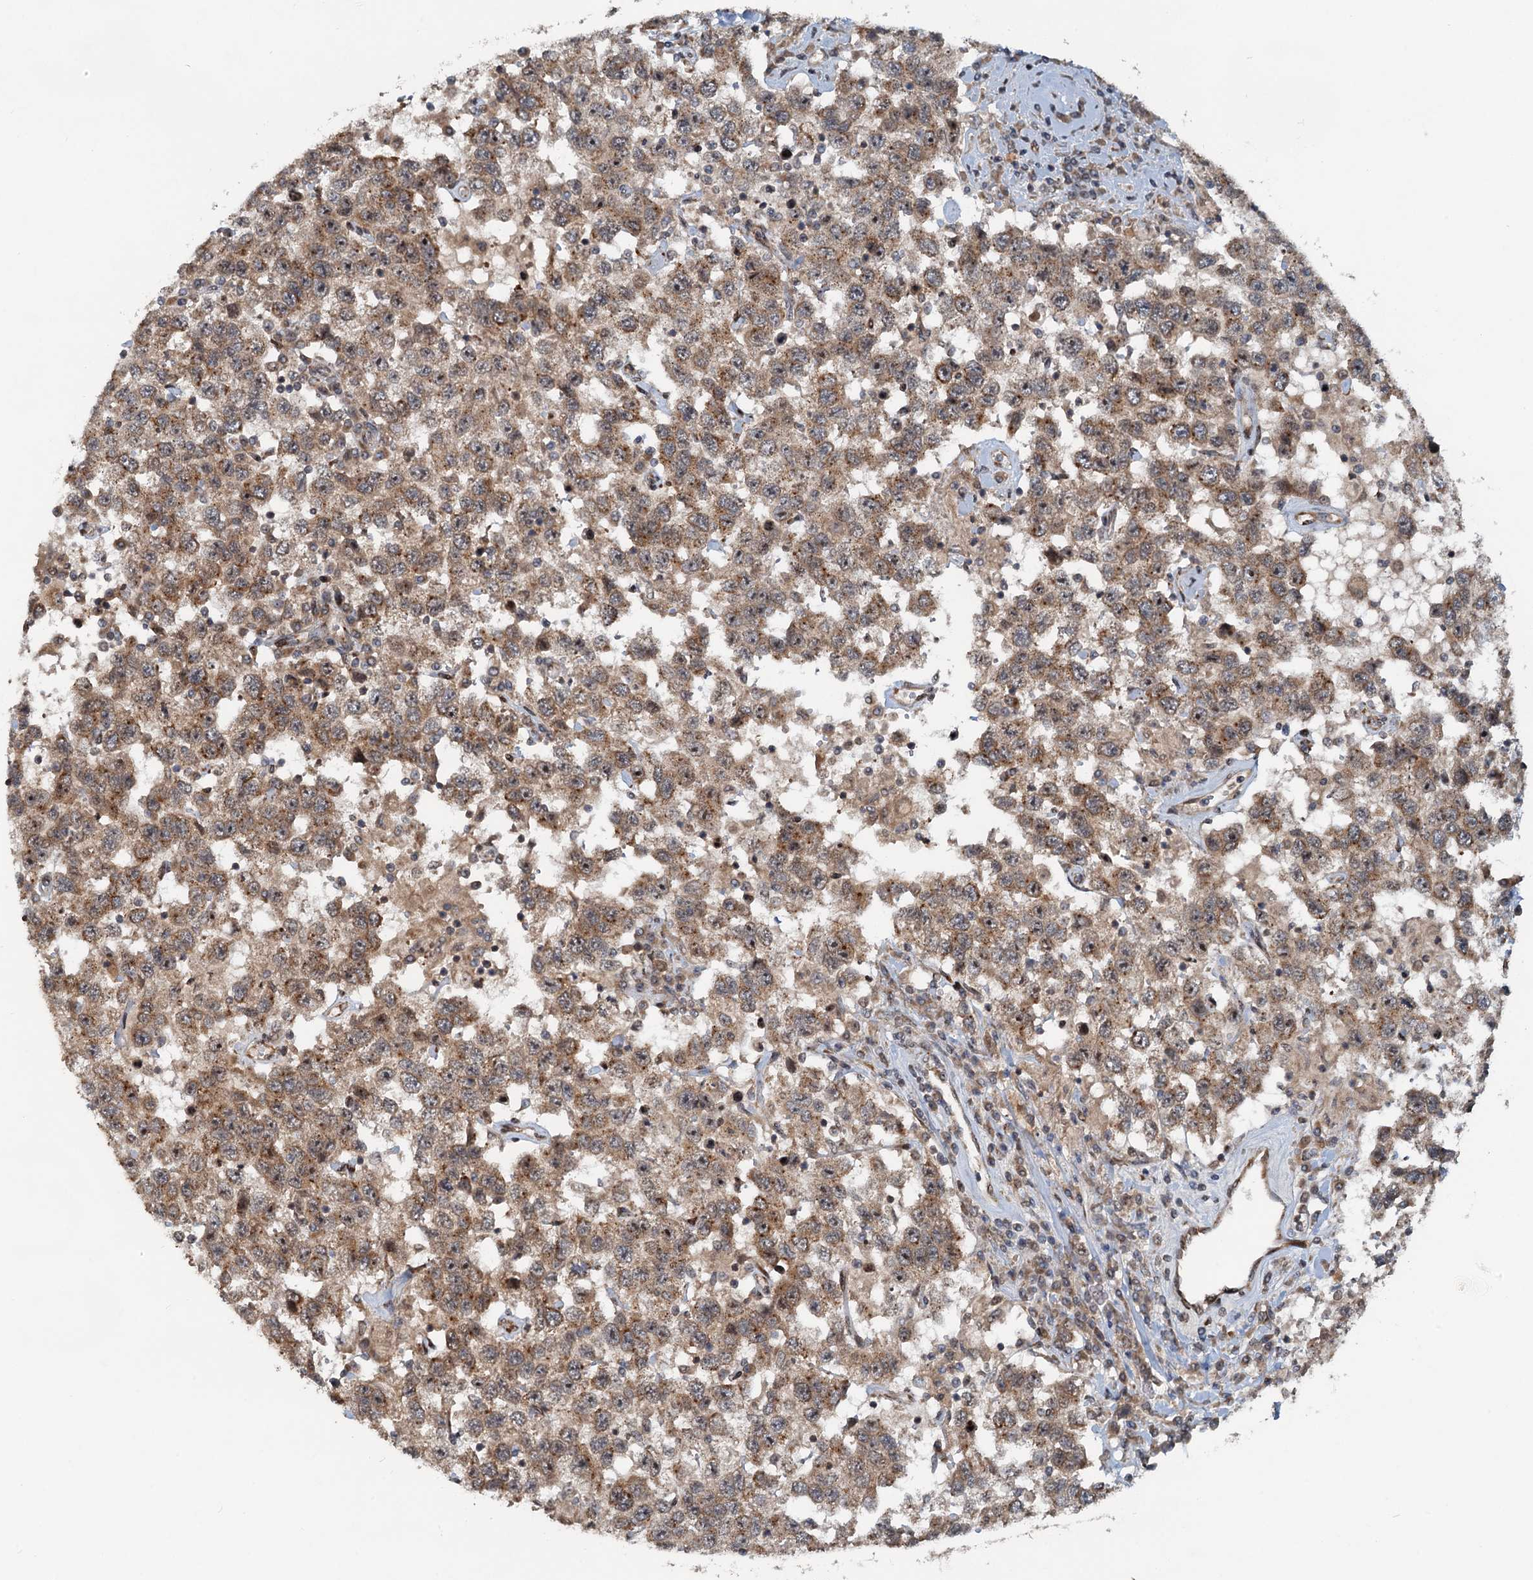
{"staining": {"intensity": "strong", "quantity": ">75%", "location": "cytoplasmic/membranous"}, "tissue": "testis cancer", "cell_type": "Tumor cells", "image_type": "cancer", "snomed": [{"axis": "morphology", "description": "Seminoma, NOS"}, {"axis": "topography", "description": "Testis"}], "caption": "Testis cancer was stained to show a protein in brown. There is high levels of strong cytoplasmic/membranous positivity in about >75% of tumor cells.", "gene": "CEP68", "patient": {"sex": "male", "age": 41}}